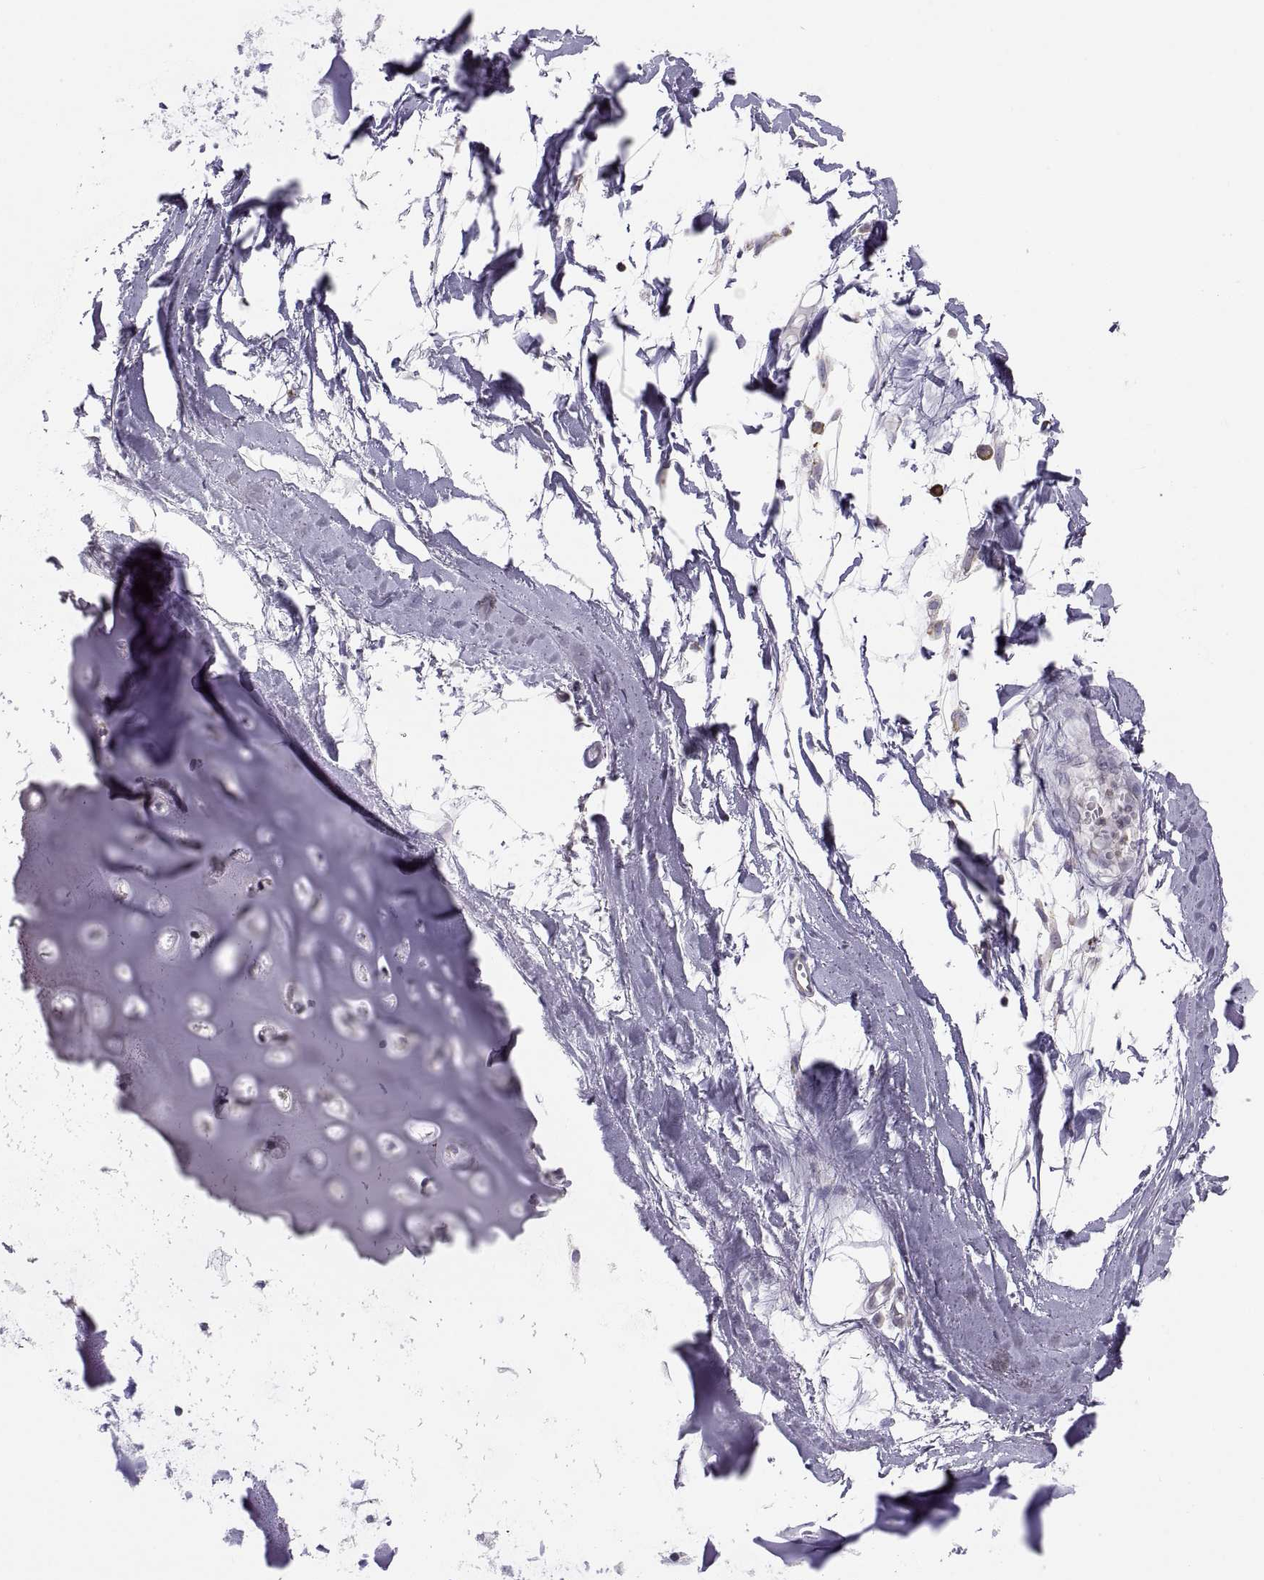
{"staining": {"intensity": "negative", "quantity": "none", "location": "none"}, "tissue": "adipose tissue", "cell_type": "Adipocytes", "image_type": "normal", "snomed": [{"axis": "morphology", "description": "Normal tissue, NOS"}, {"axis": "morphology", "description": "Squamous cell carcinoma, NOS"}, {"axis": "topography", "description": "Cartilage tissue"}, {"axis": "topography", "description": "Lung"}], "caption": "Immunohistochemistry (IHC) photomicrograph of unremarkable adipose tissue: adipose tissue stained with DAB demonstrates no significant protein positivity in adipocytes.", "gene": "ERO1A", "patient": {"sex": "male", "age": 66}}